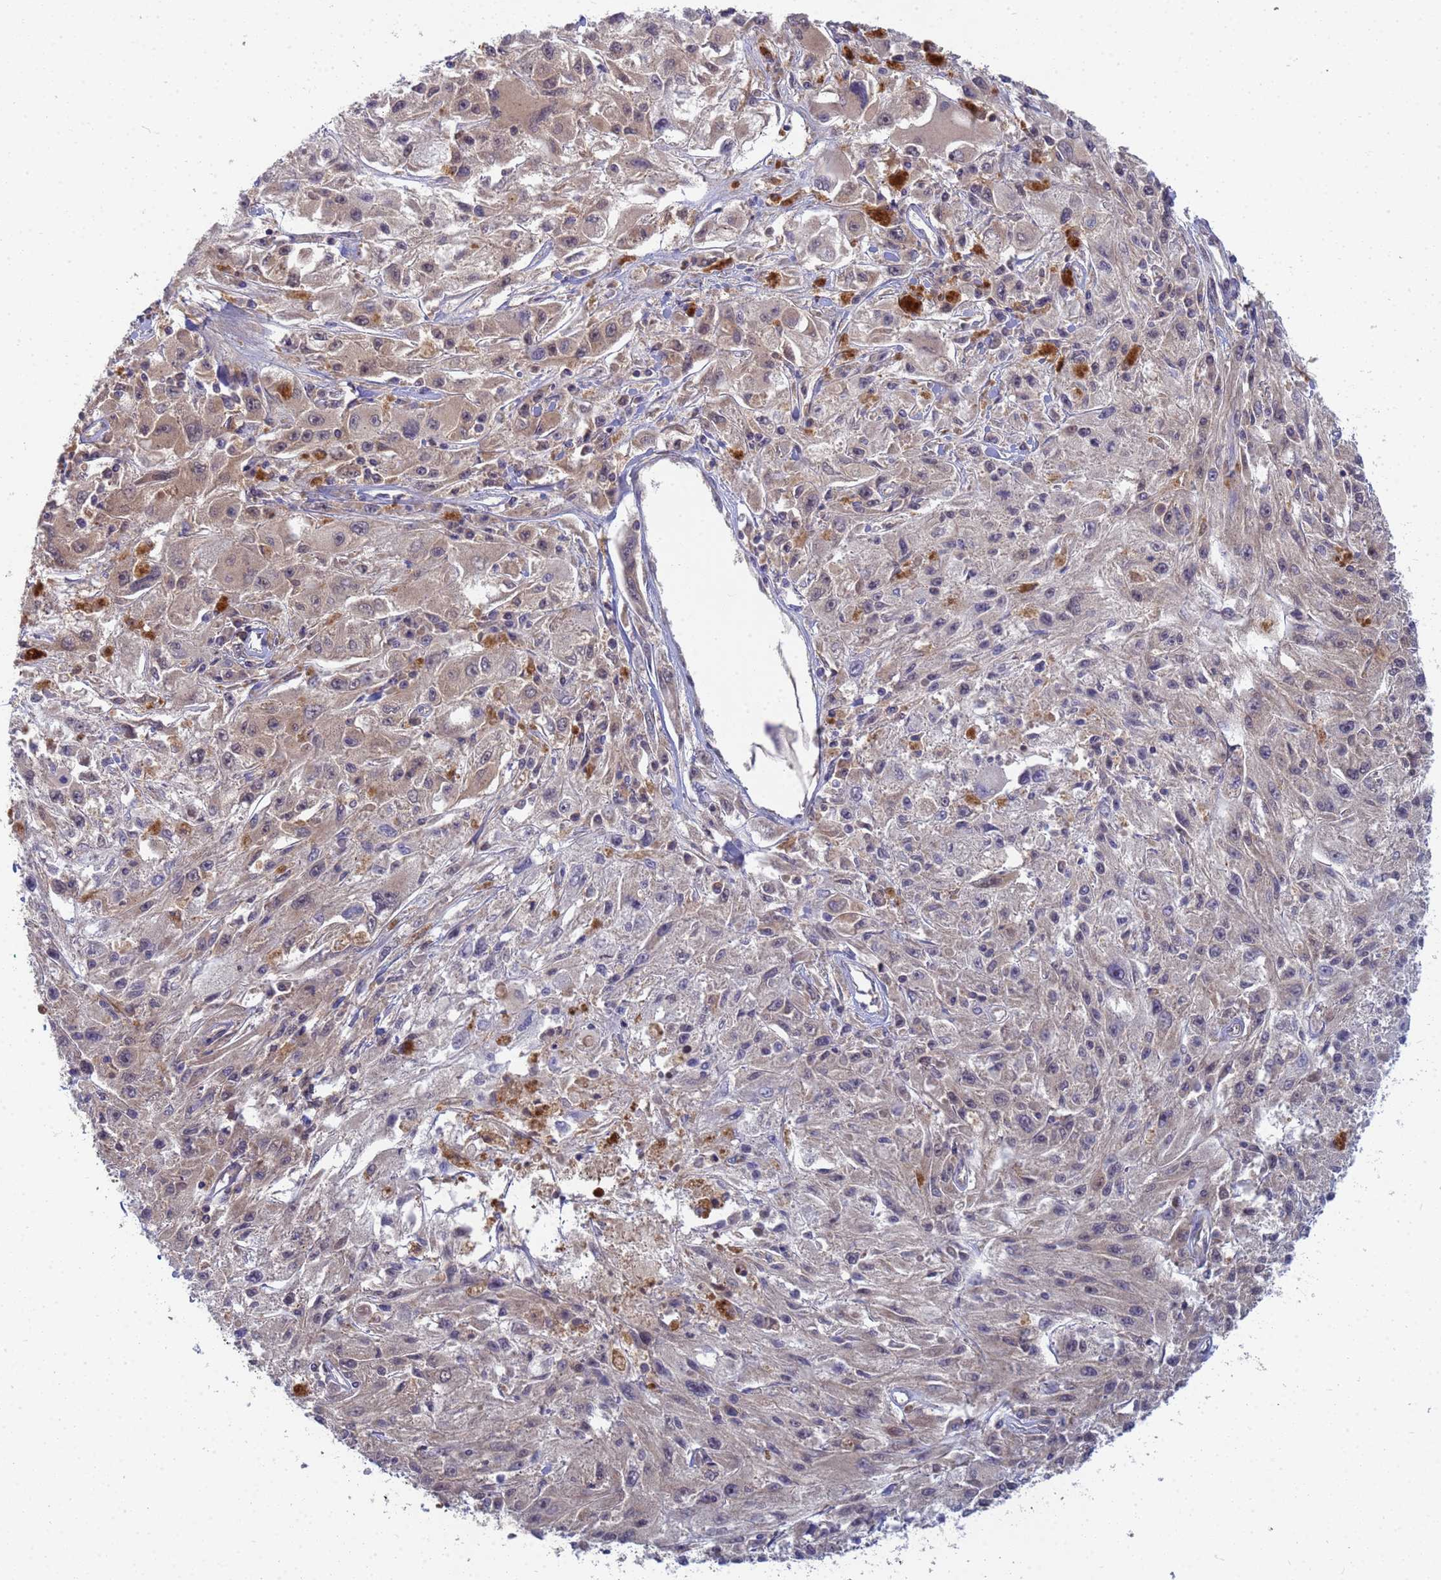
{"staining": {"intensity": "weak", "quantity": "<25%", "location": "cytoplasmic/membranous"}, "tissue": "melanoma", "cell_type": "Tumor cells", "image_type": "cancer", "snomed": [{"axis": "morphology", "description": "Malignant melanoma, Metastatic site"}, {"axis": "topography", "description": "Skin"}], "caption": "Malignant melanoma (metastatic site) was stained to show a protein in brown. There is no significant staining in tumor cells. (Stains: DAB immunohistochemistry with hematoxylin counter stain, Microscopy: brightfield microscopy at high magnification).", "gene": "SHARPIN", "patient": {"sex": "male", "age": 53}}